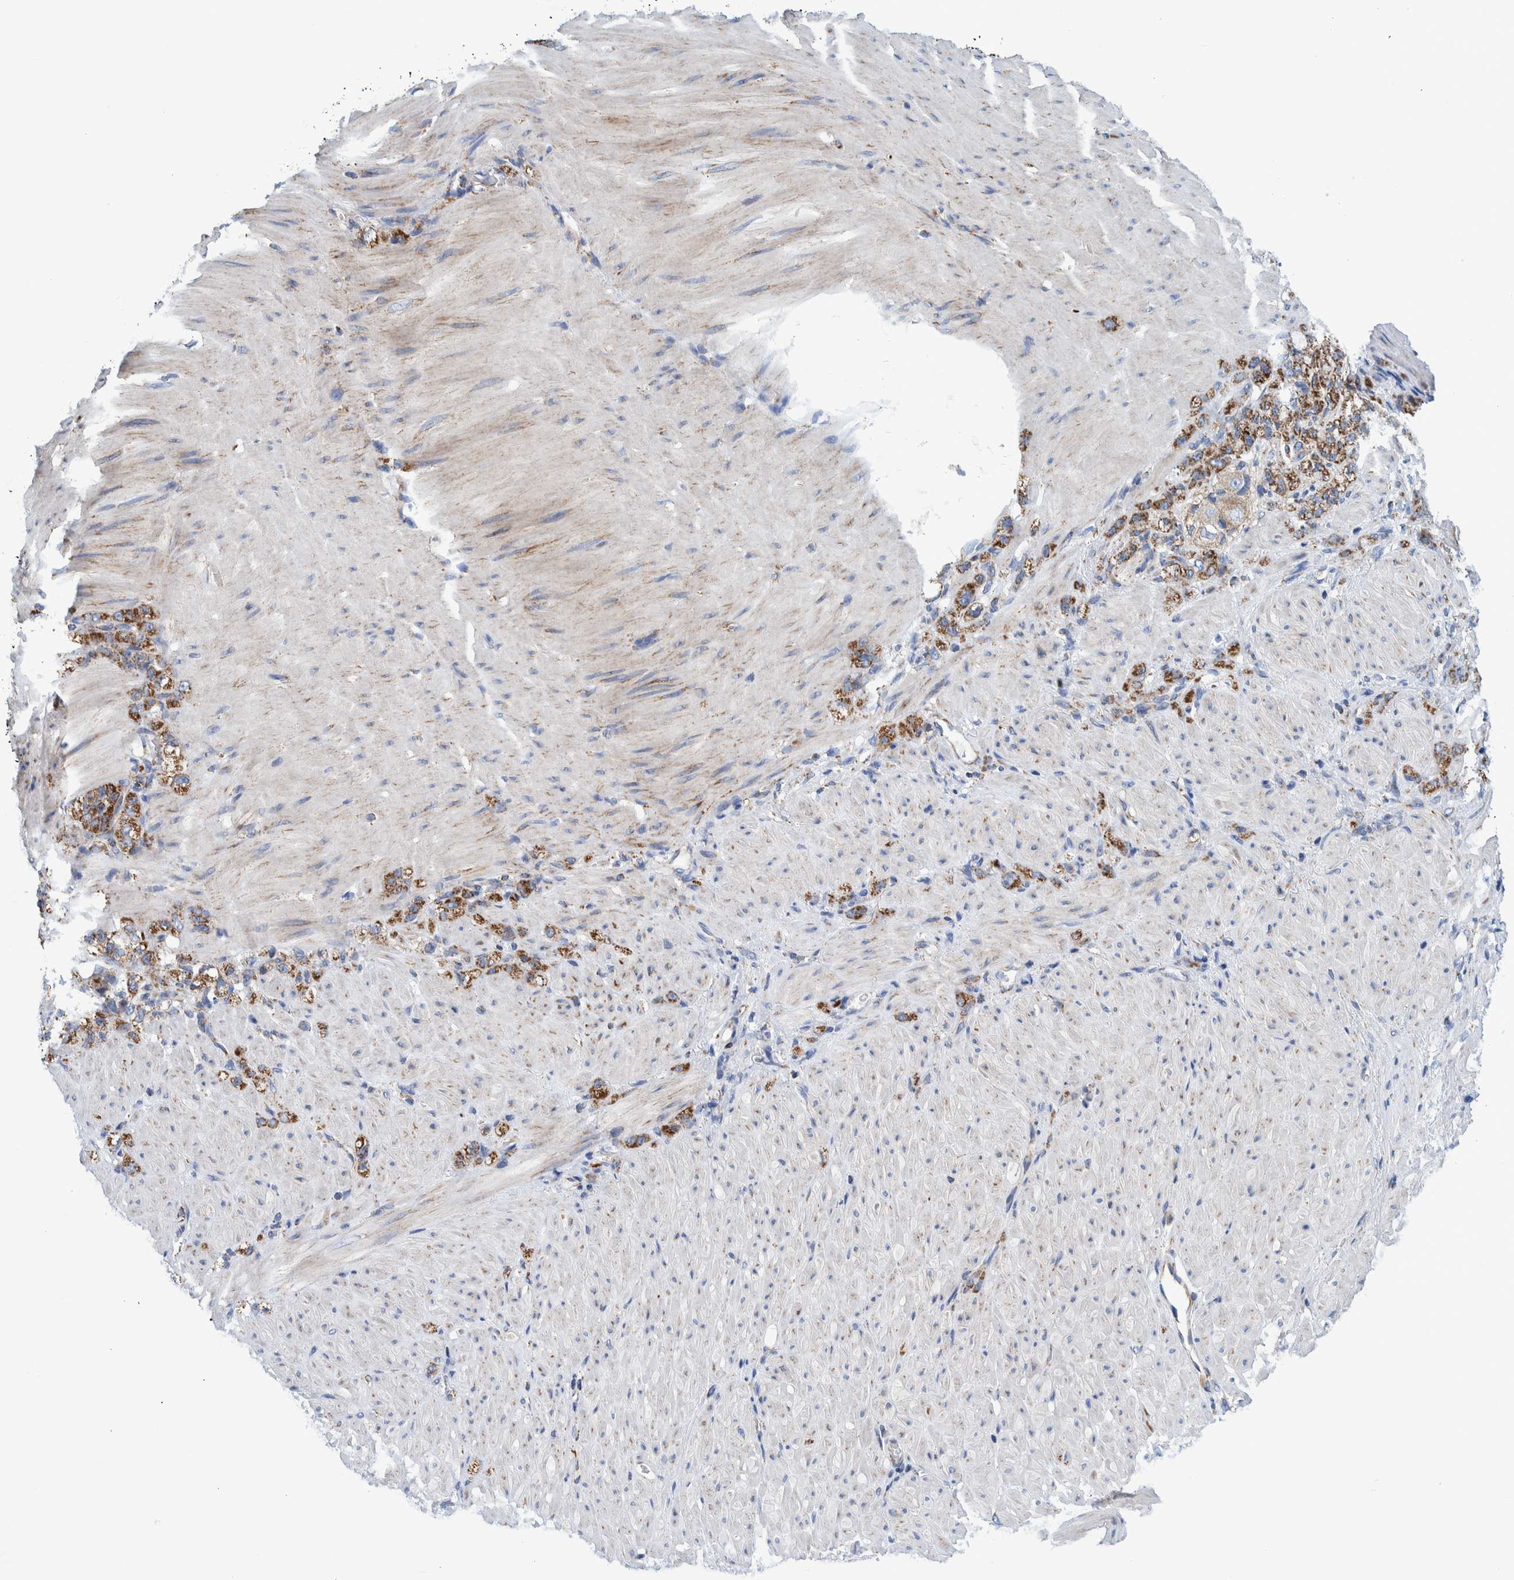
{"staining": {"intensity": "moderate", "quantity": ">75%", "location": "cytoplasmic/membranous"}, "tissue": "stomach cancer", "cell_type": "Tumor cells", "image_type": "cancer", "snomed": [{"axis": "morphology", "description": "Normal tissue, NOS"}, {"axis": "morphology", "description": "Adenocarcinoma, NOS"}, {"axis": "topography", "description": "Stomach"}], "caption": "Moderate cytoplasmic/membranous staining for a protein is appreciated in about >75% of tumor cells of stomach cancer (adenocarcinoma) using immunohistochemistry.", "gene": "BZW2", "patient": {"sex": "male", "age": 82}}